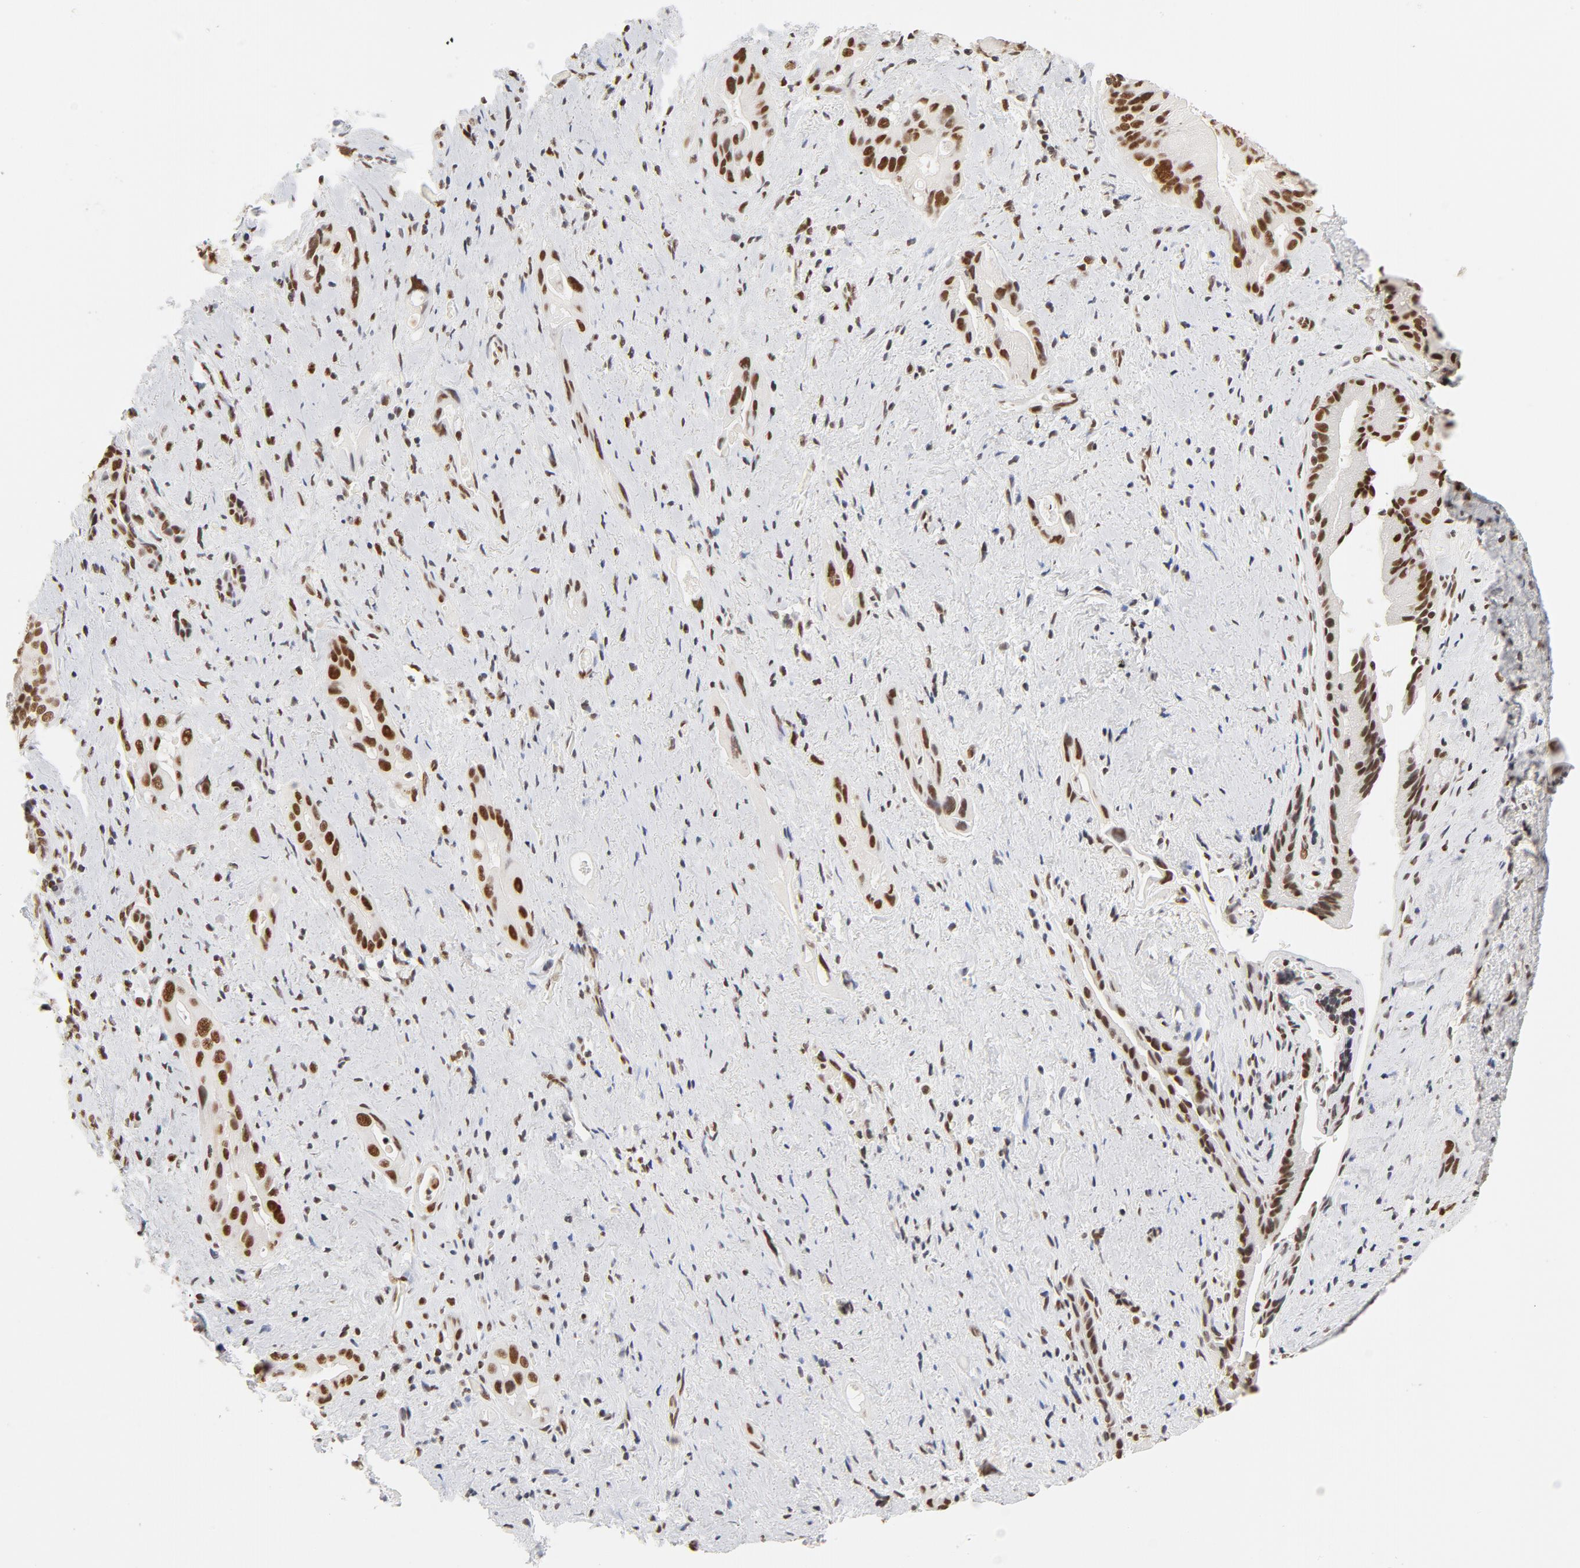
{"staining": {"intensity": "strong", "quantity": ">75%", "location": "nuclear"}, "tissue": "pancreatic cancer", "cell_type": "Tumor cells", "image_type": "cancer", "snomed": [{"axis": "morphology", "description": "Adenocarcinoma, NOS"}, {"axis": "topography", "description": "Pancreas"}], "caption": "A brown stain labels strong nuclear positivity of a protein in pancreatic adenocarcinoma tumor cells. (Brightfield microscopy of DAB IHC at high magnification).", "gene": "TP53BP1", "patient": {"sex": "male", "age": 77}}